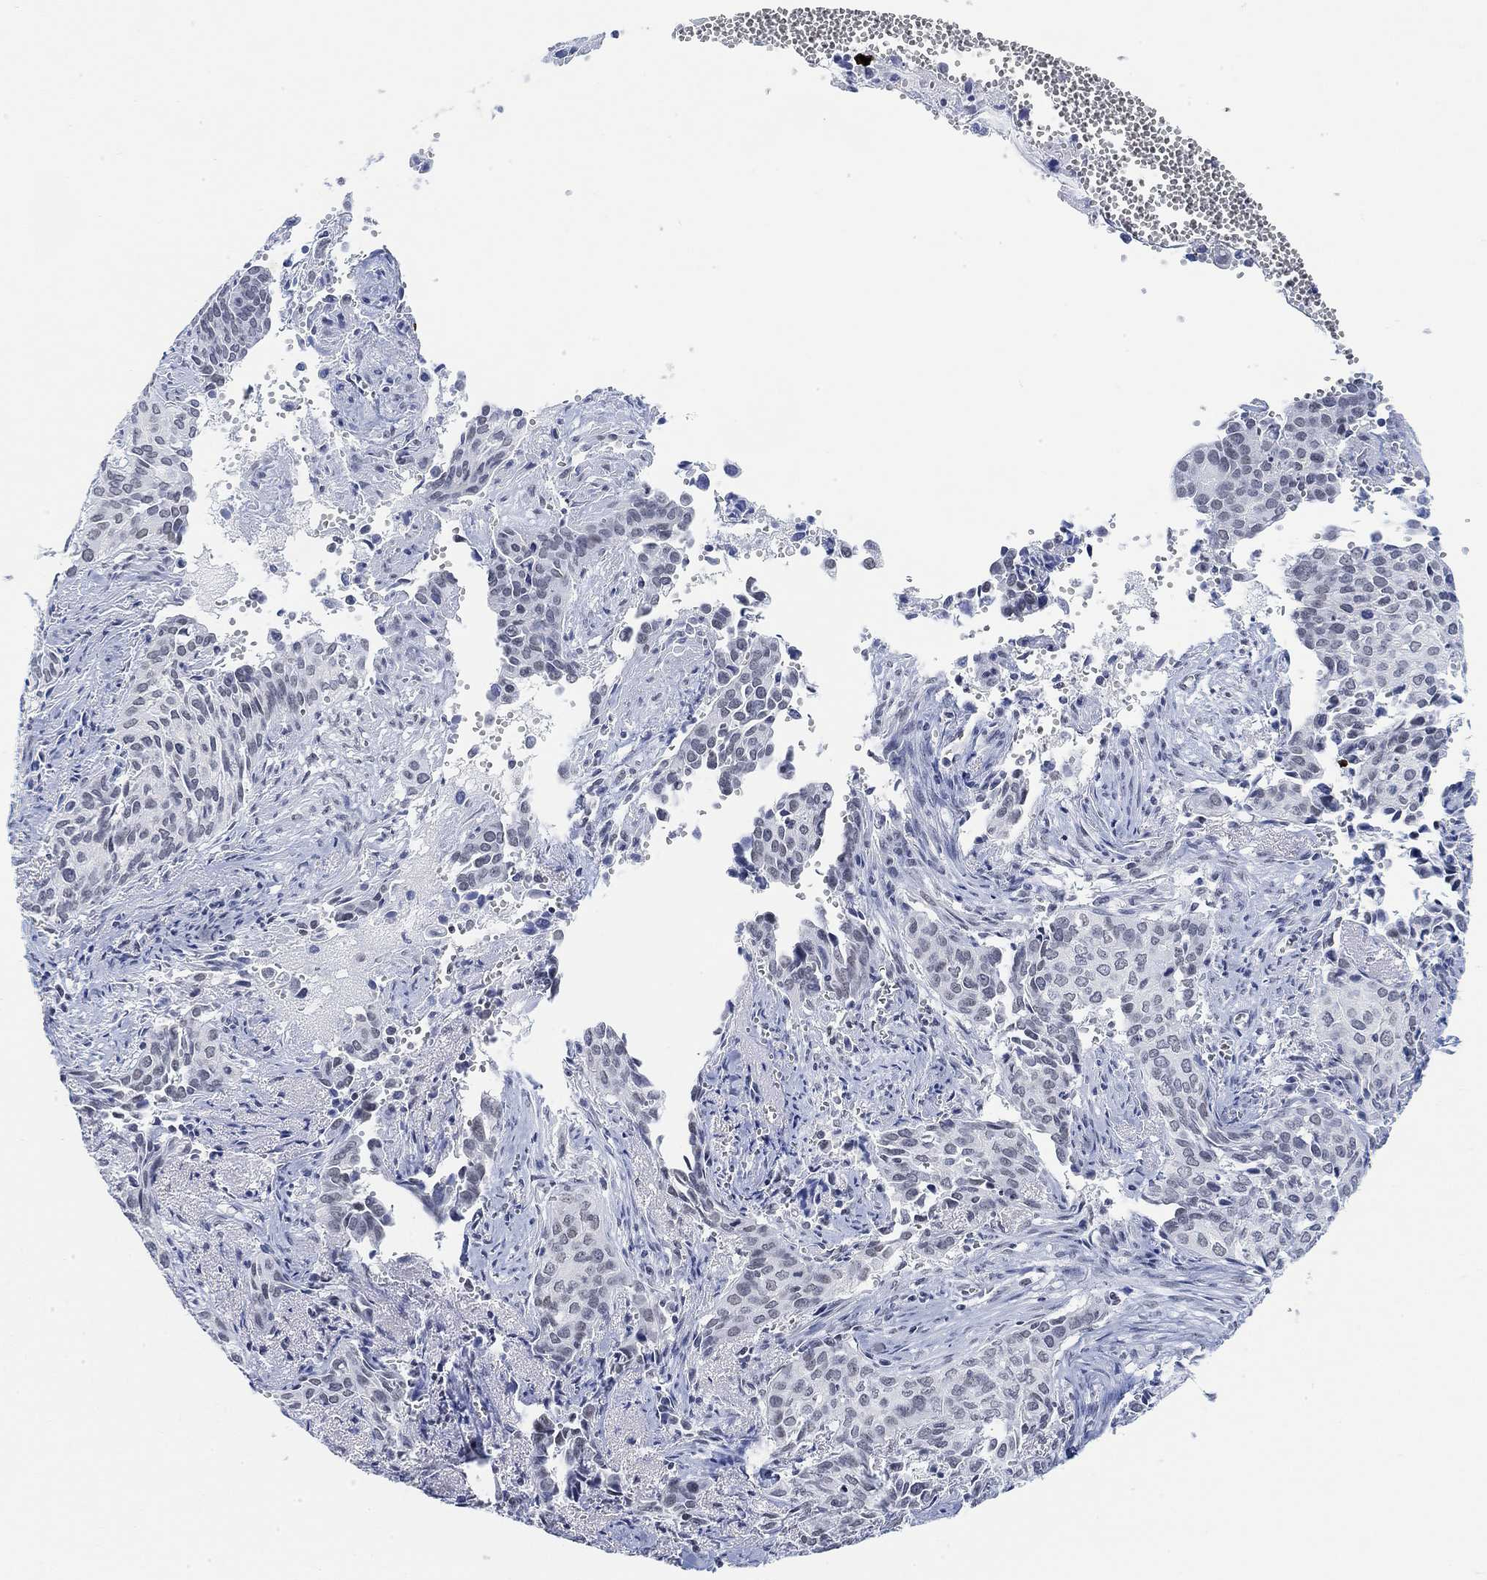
{"staining": {"intensity": "negative", "quantity": "none", "location": "none"}, "tissue": "cervical cancer", "cell_type": "Tumor cells", "image_type": "cancer", "snomed": [{"axis": "morphology", "description": "Squamous cell carcinoma, NOS"}, {"axis": "topography", "description": "Cervix"}], "caption": "This is an immunohistochemistry image of cervical squamous cell carcinoma. There is no expression in tumor cells.", "gene": "PURG", "patient": {"sex": "female", "age": 29}}